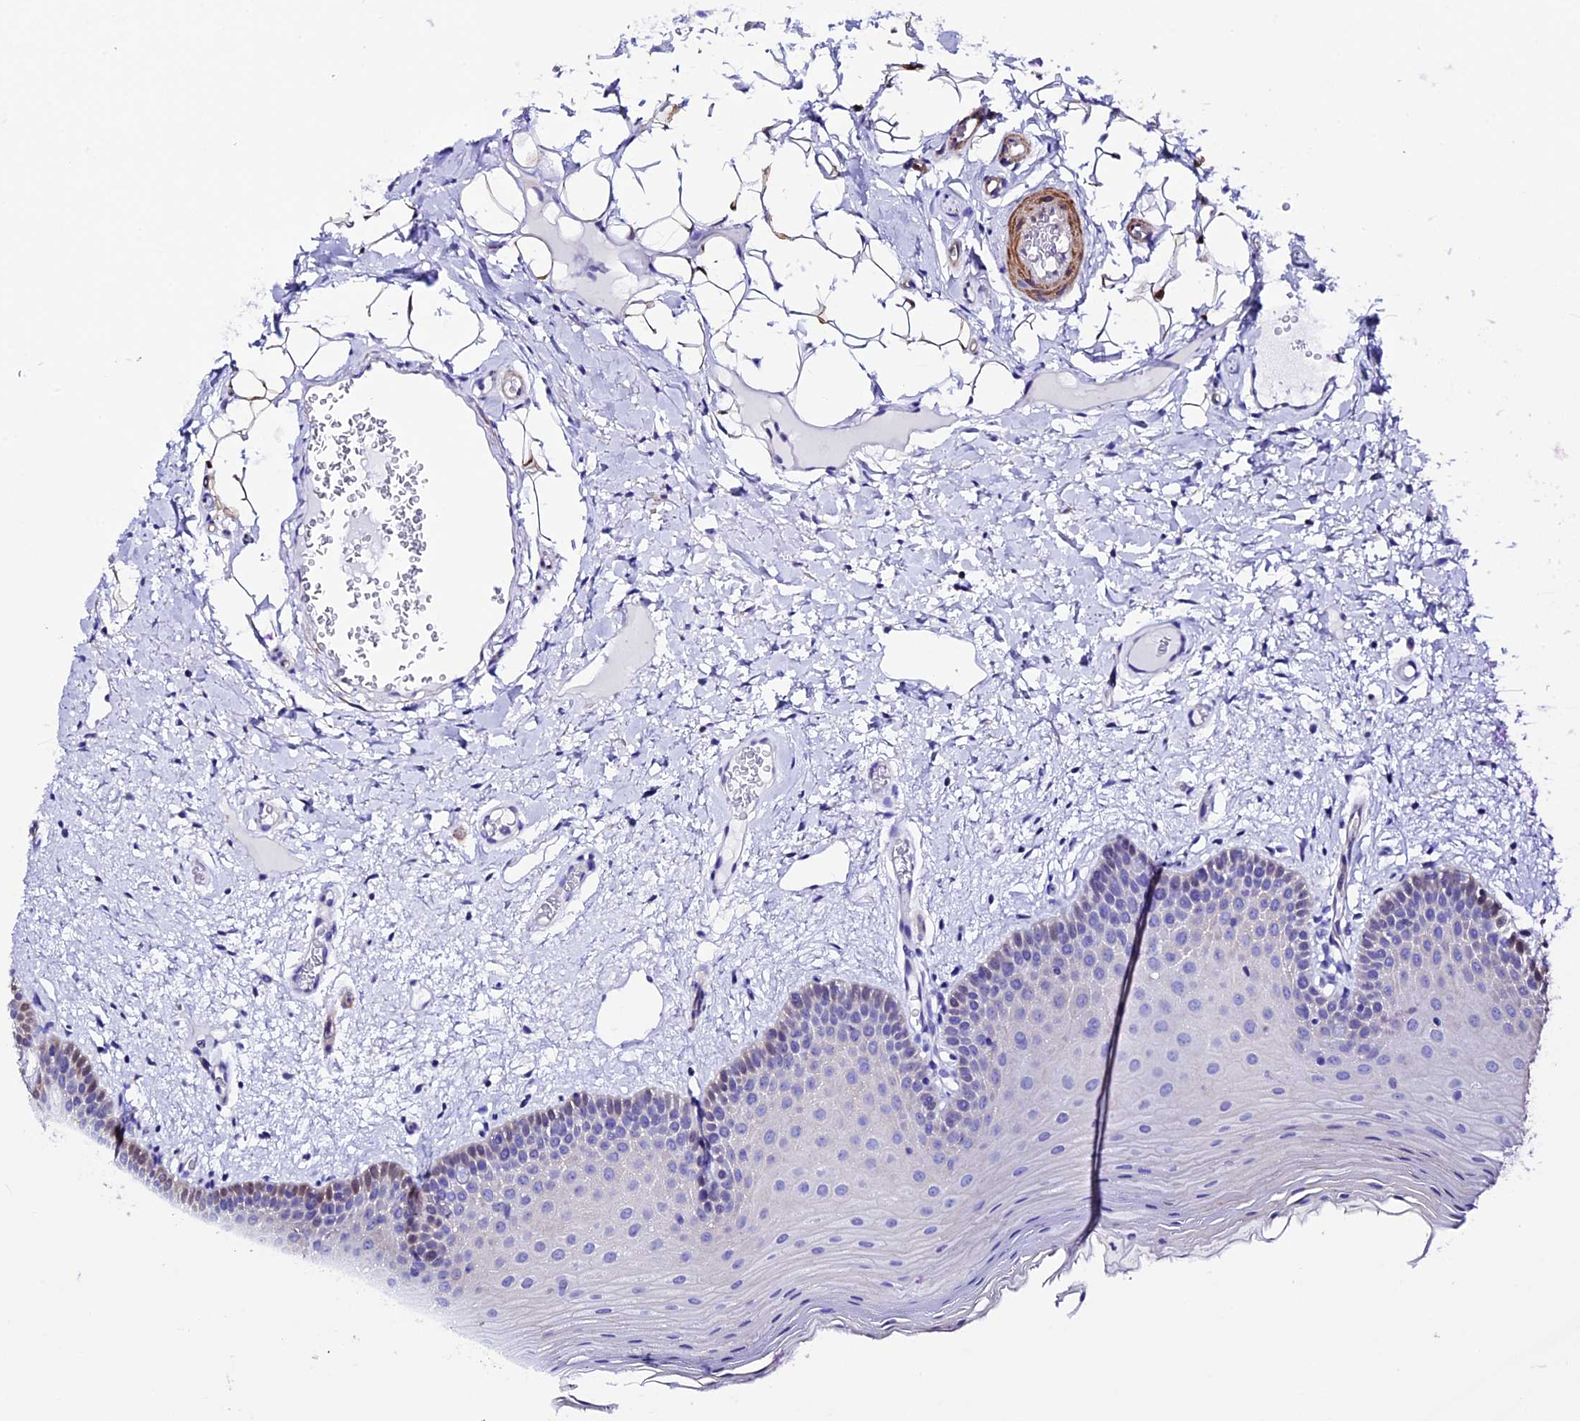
{"staining": {"intensity": "moderate", "quantity": "<25%", "location": "nuclear"}, "tissue": "oral mucosa", "cell_type": "Squamous epithelial cells", "image_type": "normal", "snomed": [{"axis": "morphology", "description": "Normal tissue, NOS"}, {"axis": "topography", "description": "Oral tissue"}, {"axis": "topography", "description": "Tounge, NOS"}], "caption": "Protein staining displays moderate nuclear positivity in approximately <25% of squamous epithelial cells in unremarkable oral mucosa.", "gene": "IGSF6", "patient": {"sex": "male", "age": 47}}